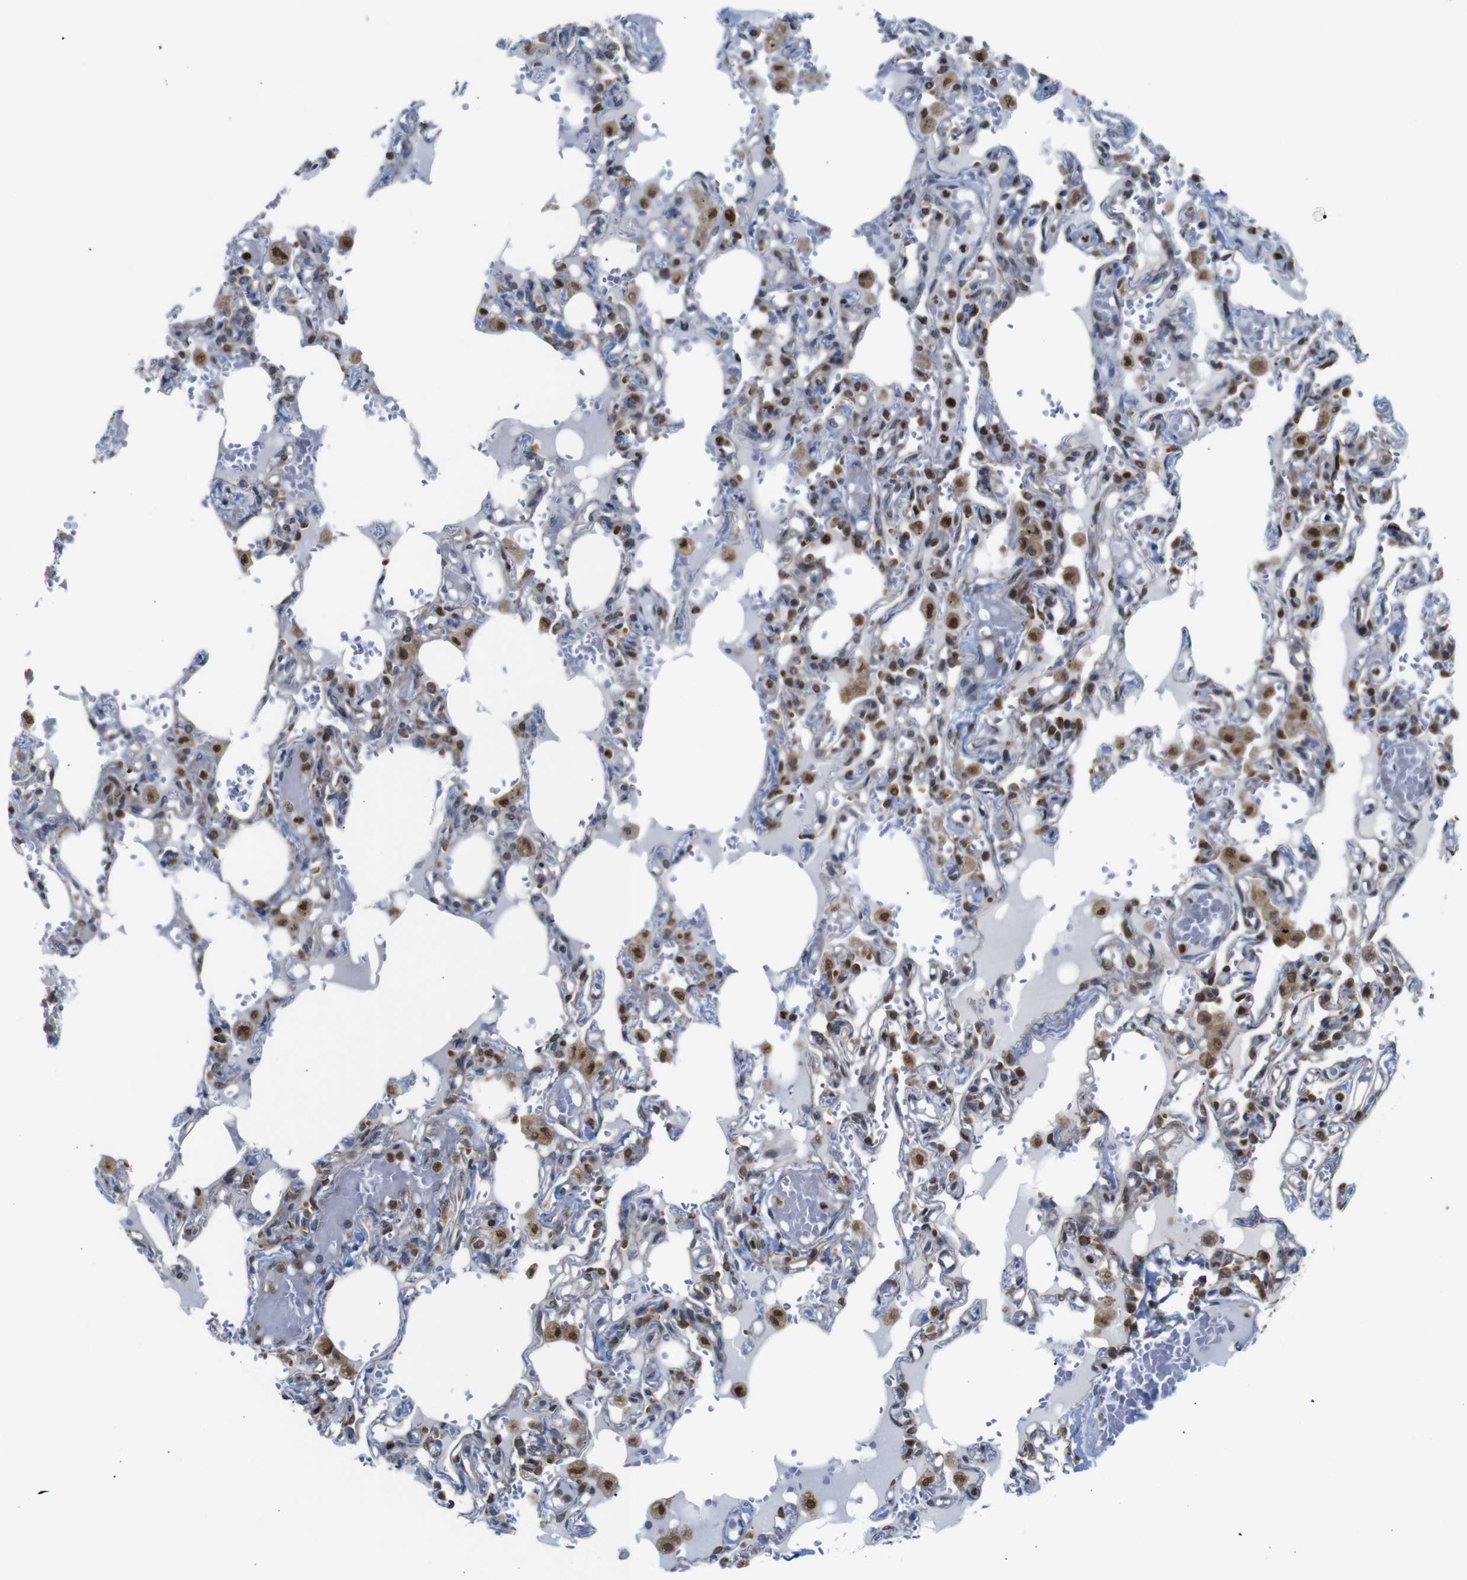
{"staining": {"intensity": "moderate", "quantity": "25%-75%", "location": "cytoplasmic/membranous"}, "tissue": "lung", "cell_type": "Alveolar cells", "image_type": "normal", "snomed": [{"axis": "morphology", "description": "Normal tissue, NOS"}, {"axis": "topography", "description": "Lung"}], "caption": "Benign lung demonstrates moderate cytoplasmic/membranous positivity in approximately 25%-75% of alveolar cells, visualized by immunohistochemistry.", "gene": "PTPN1", "patient": {"sex": "male", "age": 21}}